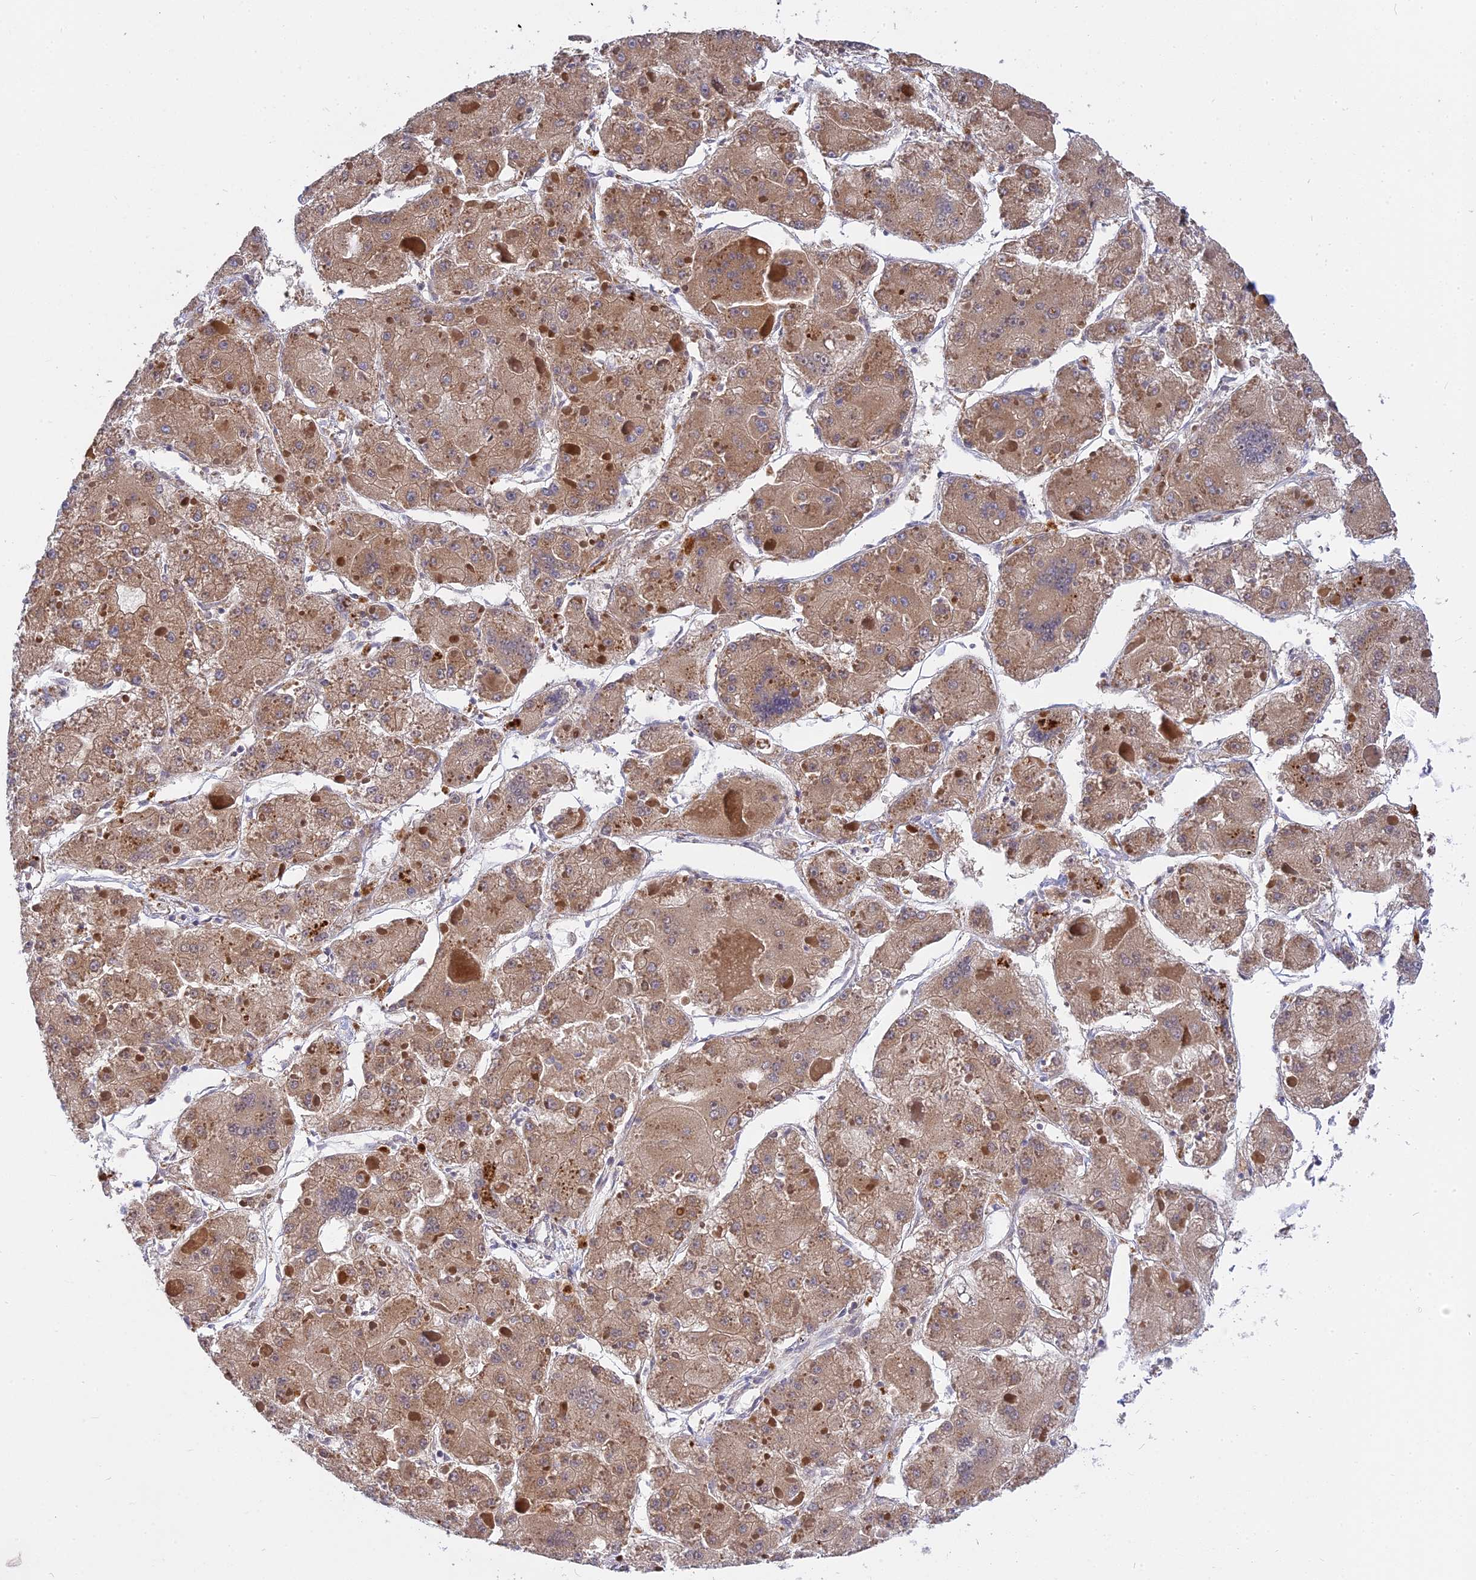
{"staining": {"intensity": "moderate", "quantity": ">75%", "location": "cytoplasmic/membranous"}, "tissue": "liver cancer", "cell_type": "Tumor cells", "image_type": "cancer", "snomed": [{"axis": "morphology", "description": "Carcinoma, Hepatocellular, NOS"}, {"axis": "topography", "description": "Liver"}], "caption": "A histopathology image of liver hepatocellular carcinoma stained for a protein demonstrates moderate cytoplasmic/membranous brown staining in tumor cells. The protein is stained brown, and the nuclei are stained in blue (DAB (3,3'-diaminobenzidine) IHC with brightfield microscopy, high magnification).", "gene": "IL21R", "patient": {"sex": "female", "age": 73}}